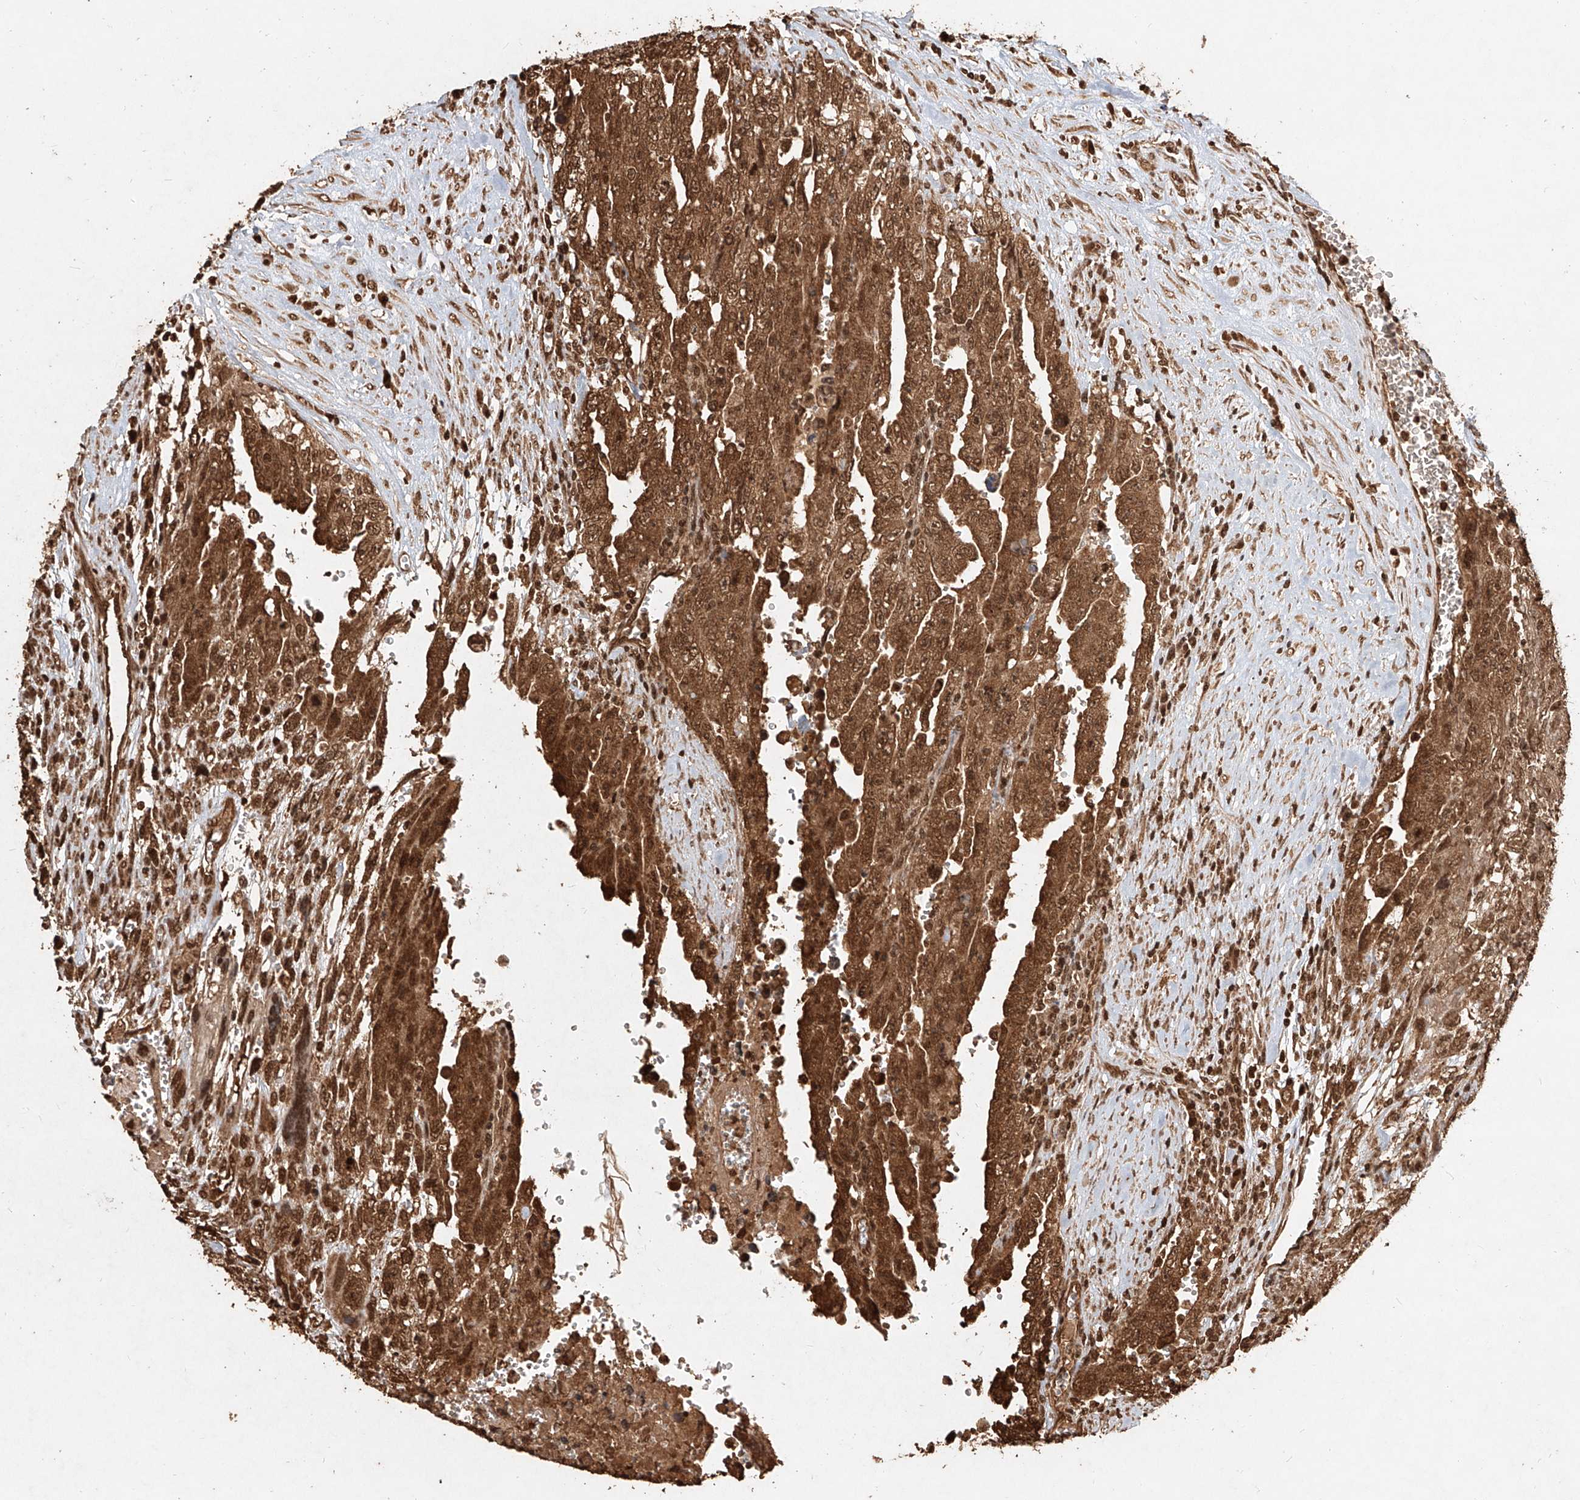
{"staining": {"intensity": "strong", "quantity": ">75%", "location": "cytoplasmic/membranous,nuclear"}, "tissue": "testis cancer", "cell_type": "Tumor cells", "image_type": "cancer", "snomed": [{"axis": "morphology", "description": "Carcinoma, Embryonal, NOS"}, {"axis": "topography", "description": "Testis"}], "caption": "A high amount of strong cytoplasmic/membranous and nuclear expression is identified in about >75% of tumor cells in testis cancer (embryonal carcinoma) tissue. (brown staining indicates protein expression, while blue staining denotes nuclei).", "gene": "UBE2K", "patient": {"sex": "male", "age": 28}}